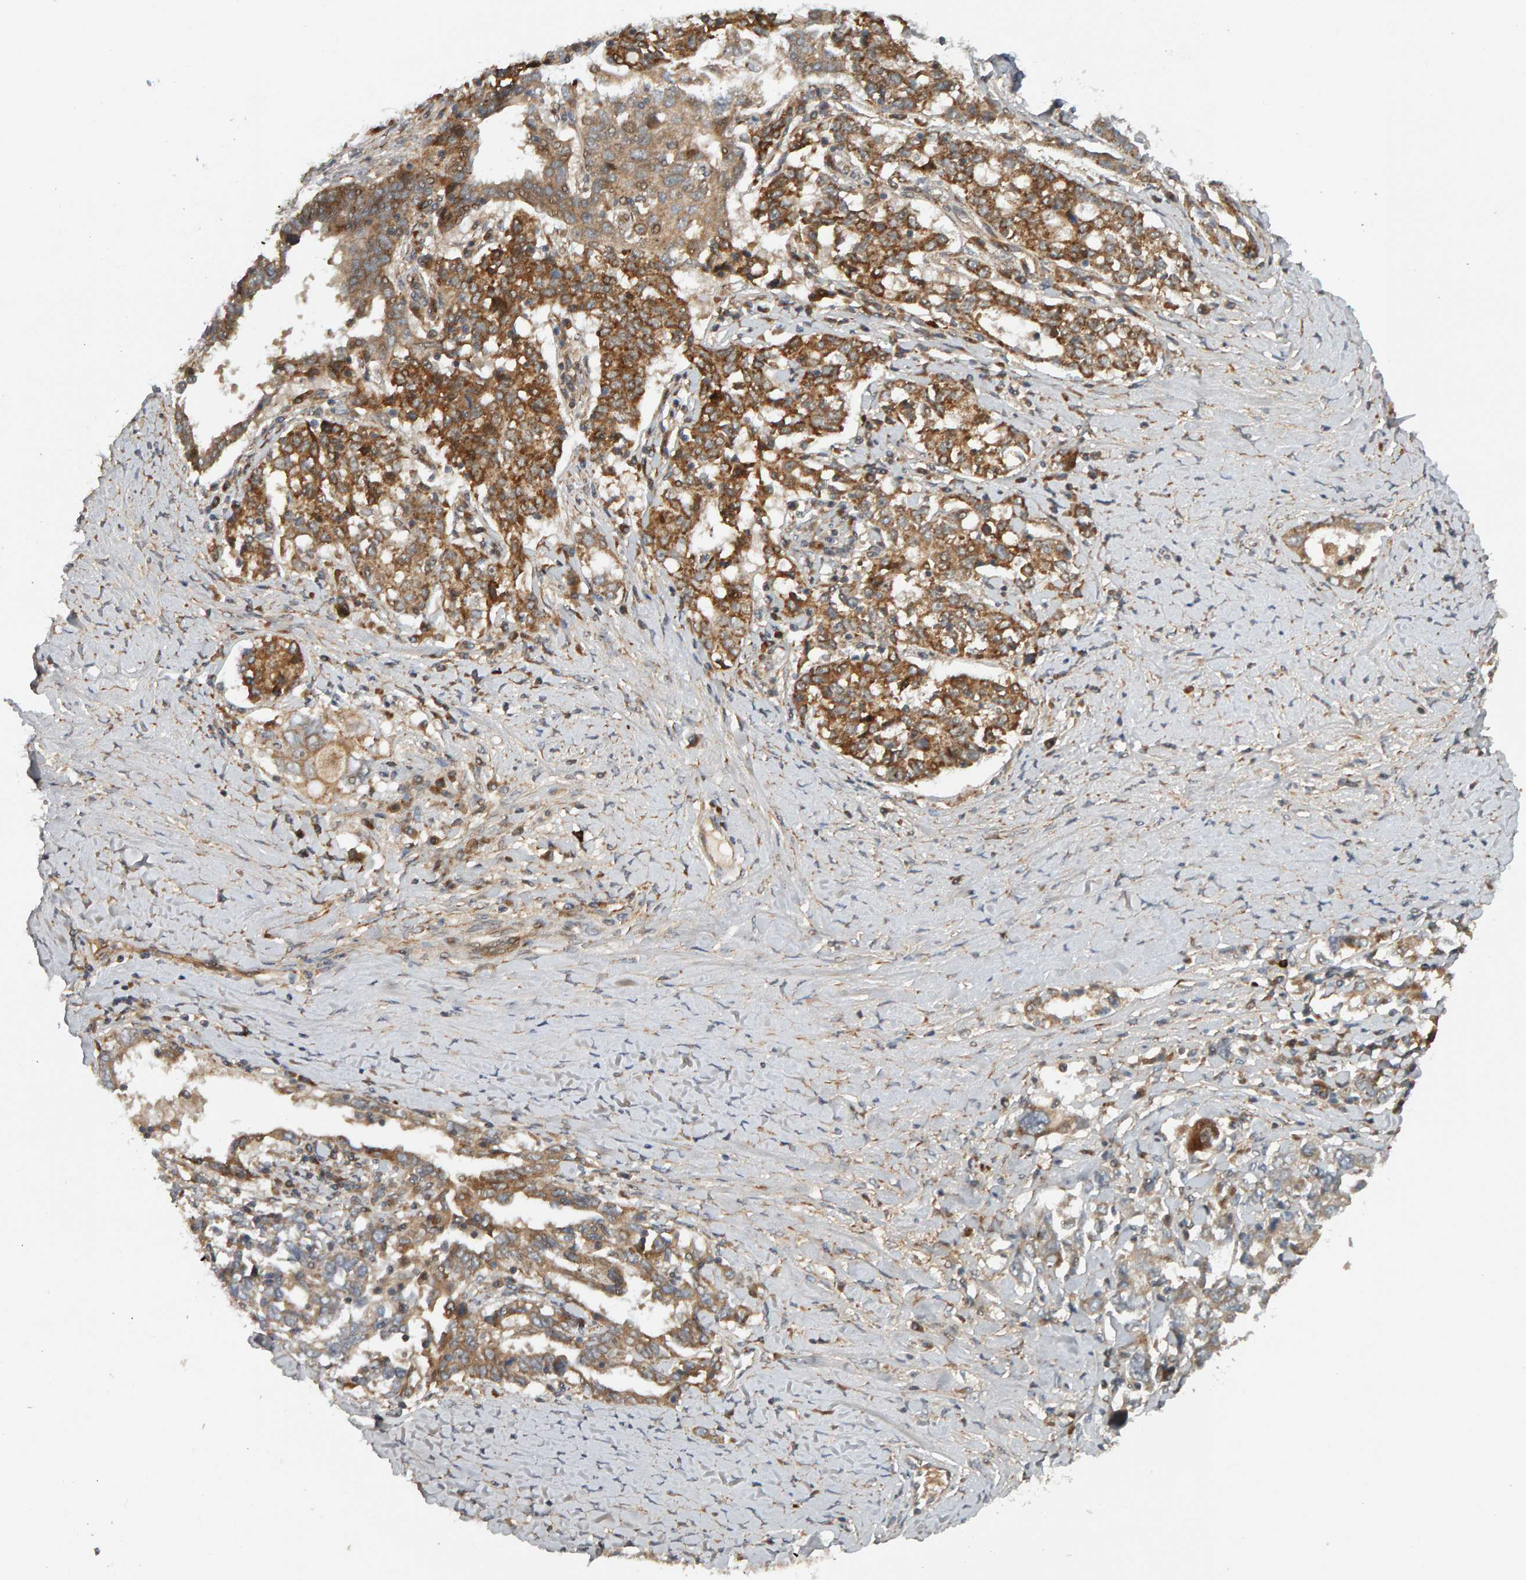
{"staining": {"intensity": "moderate", "quantity": ">75%", "location": "cytoplasmic/membranous"}, "tissue": "ovarian cancer", "cell_type": "Tumor cells", "image_type": "cancer", "snomed": [{"axis": "morphology", "description": "Carcinoma, endometroid"}, {"axis": "topography", "description": "Ovary"}], "caption": "Brown immunohistochemical staining in ovarian cancer demonstrates moderate cytoplasmic/membranous expression in about >75% of tumor cells.", "gene": "ZFAND1", "patient": {"sex": "female", "age": 62}}